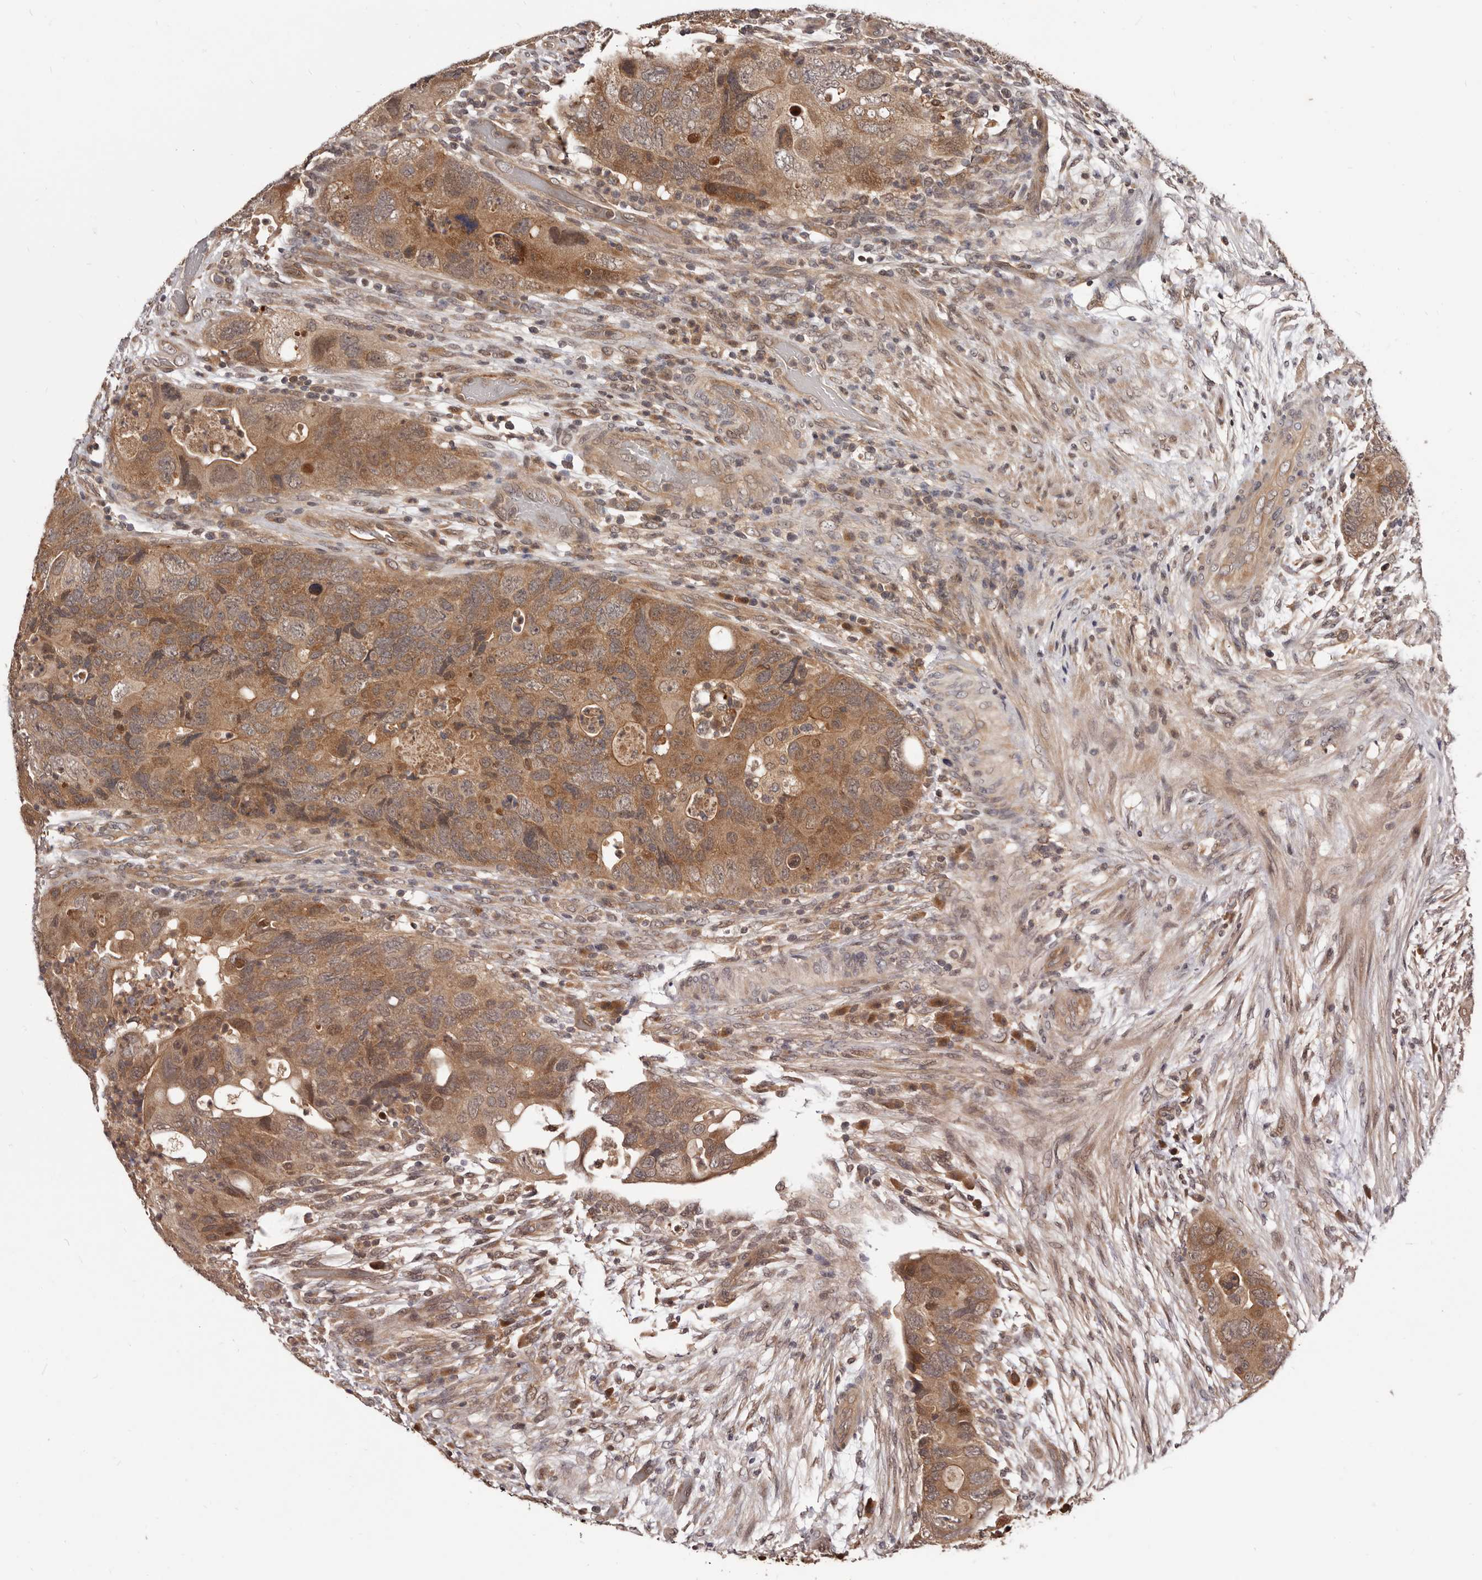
{"staining": {"intensity": "moderate", "quantity": ">75%", "location": "cytoplasmic/membranous"}, "tissue": "colorectal cancer", "cell_type": "Tumor cells", "image_type": "cancer", "snomed": [{"axis": "morphology", "description": "Adenocarcinoma, NOS"}, {"axis": "topography", "description": "Rectum"}], "caption": "Immunohistochemistry of colorectal adenocarcinoma exhibits medium levels of moderate cytoplasmic/membranous expression in approximately >75% of tumor cells.", "gene": "MDP1", "patient": {"sex": "male", "age": 63}}